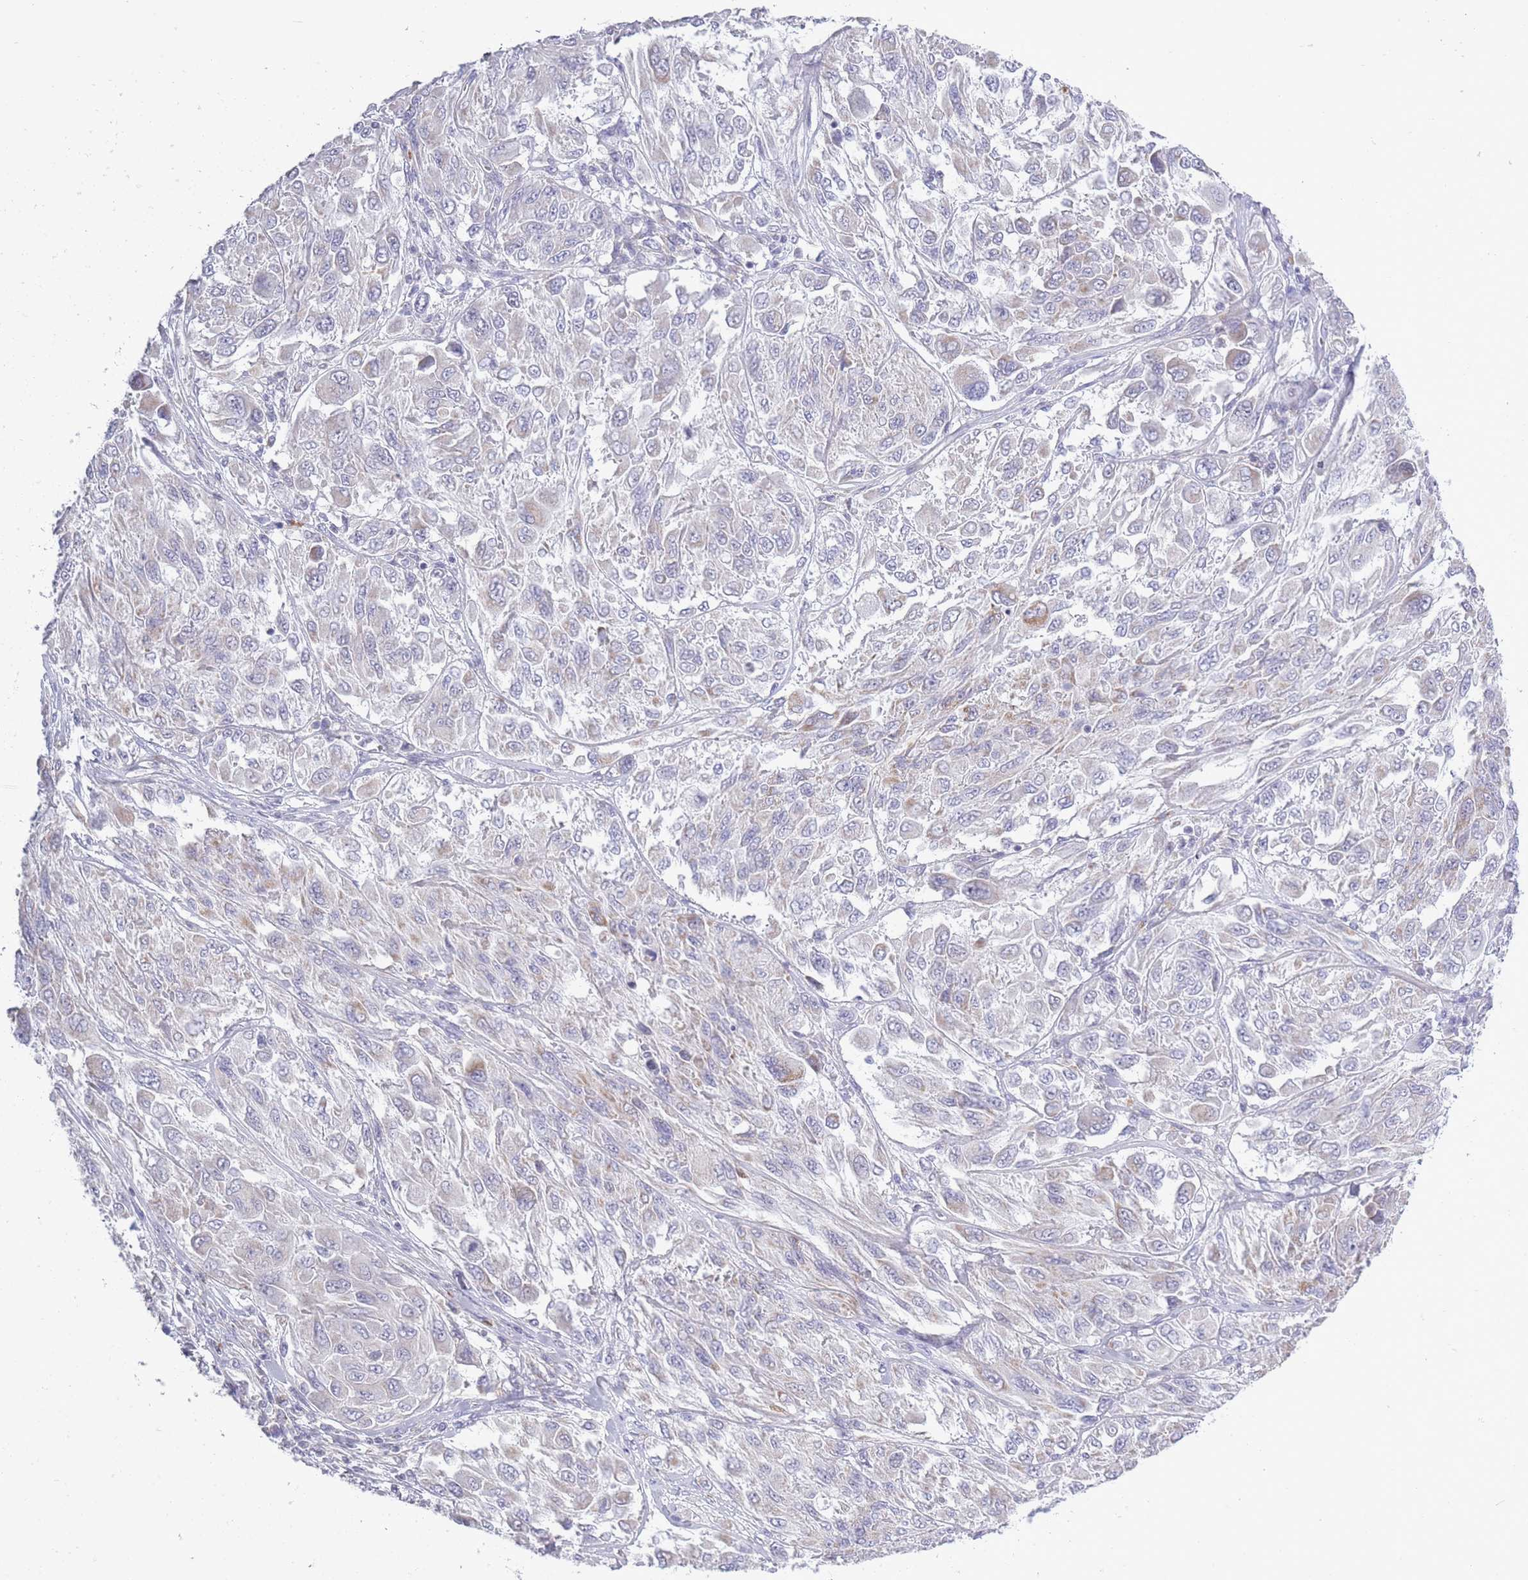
{"staining": {"intensity": "negative", "quantity": "none", "location": "none"}, "tissue": "melanoma", "cell_type": "Tumor cells", "image_type": "cancer", "snomed": [{"axis": "morphology", "description": "Malignant melanoma, NOS"}, {"axis": "topography", "description": "Skin"}], "caption": "DAB (3,3'-diaminobenzidine) immunohistochemical staining of human malignant melanoma reveals no significant staining in tumor cells.", "gene": "ZBTB24", "patient": {"sex": "female", "age": 91}}